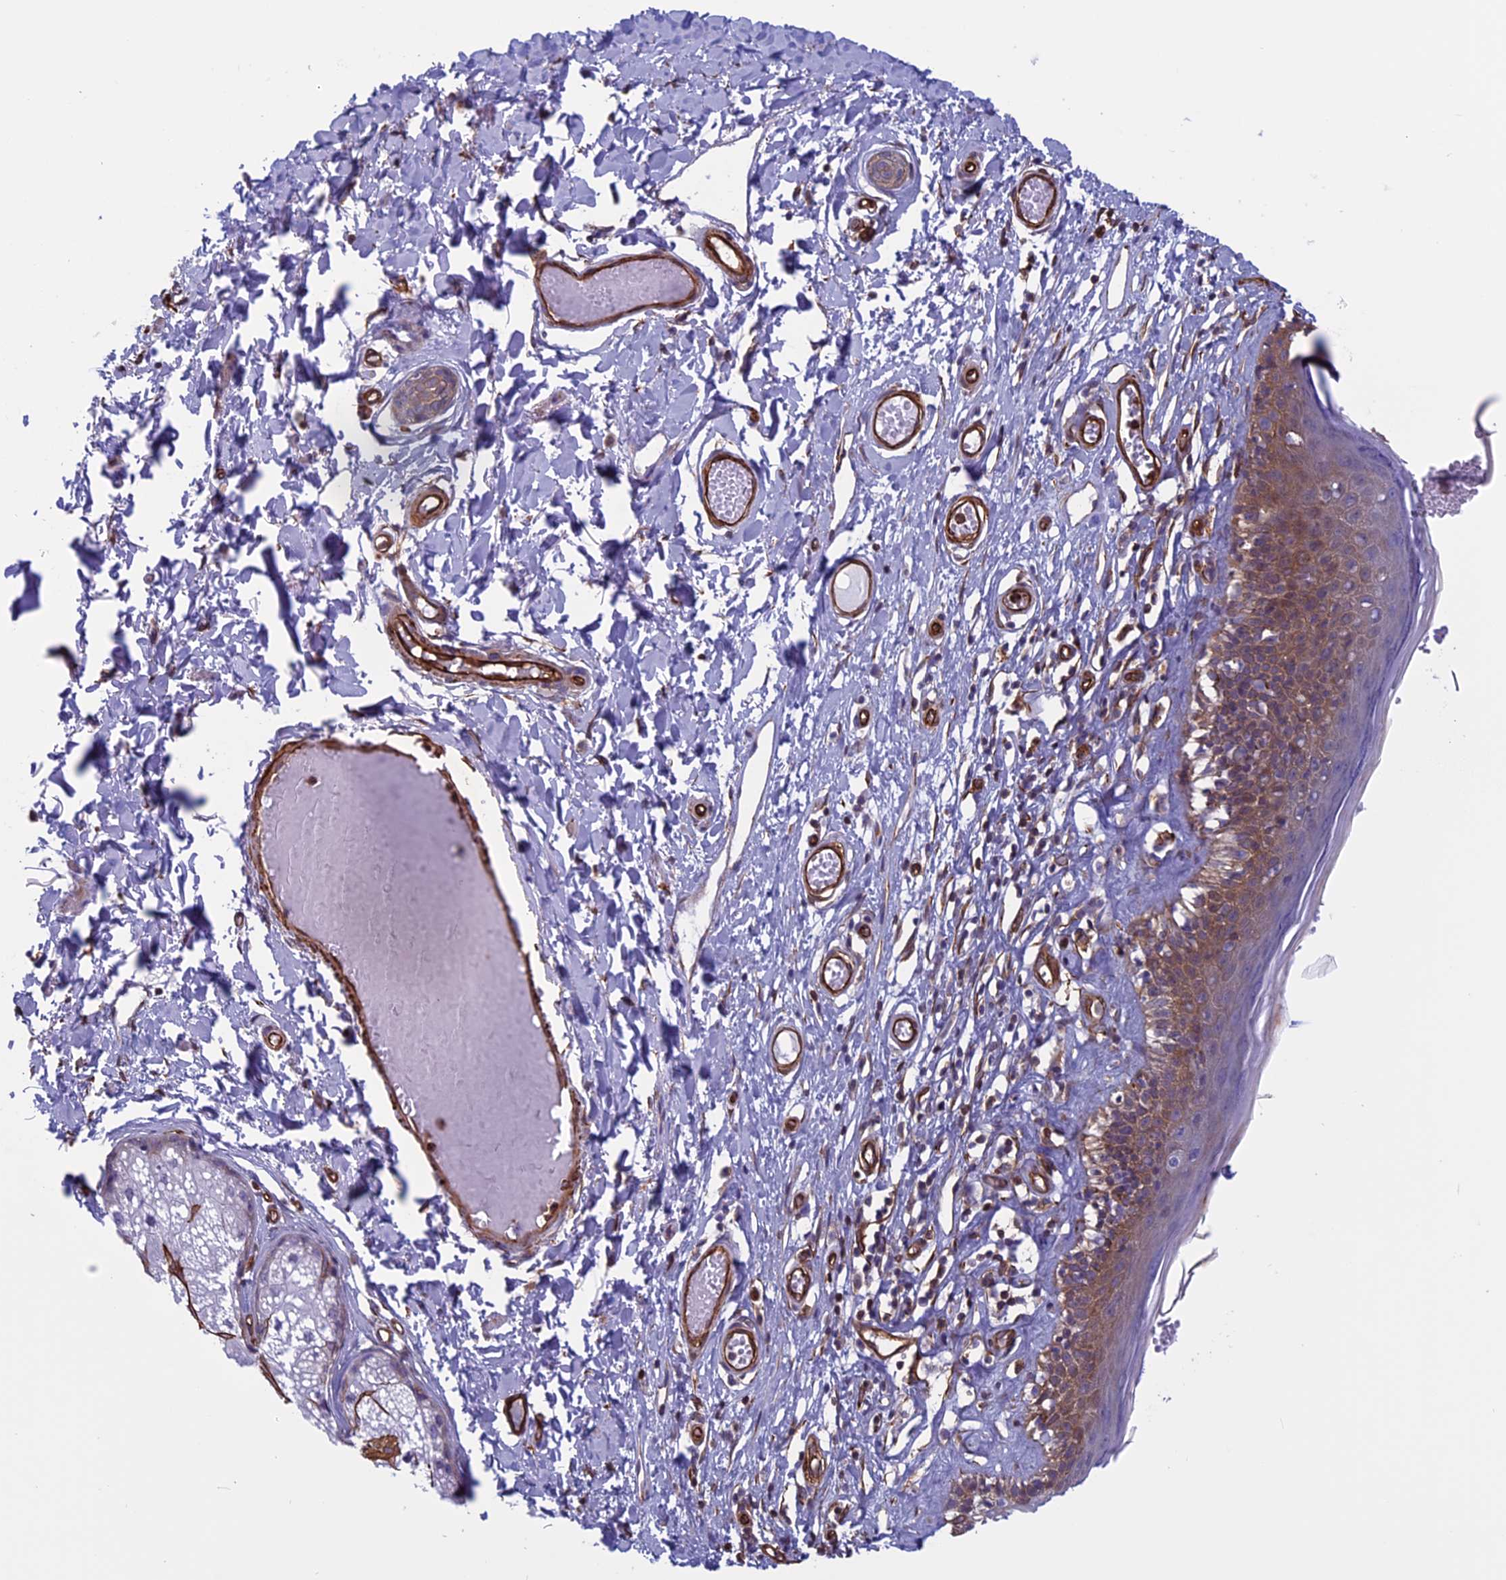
{"staining": {"intensity": "moderate", "quantity": "25%-75%", "location": "cytoplasmic/membranous"}, "tissue": "skin", "cell_type": "Epidermal cells", "image_type": "normal", "snomed": [{"axis": "morphology", "description": "Normal tissue, NOS"}, {"axis": "topography", "description": "Adipose tissue"}, {"axis": "topography", "description": "Vascular tissue"}, {"axis": "topography", "description": "Vulva"}, {"axis": "topography", "description": "Peripheral nerve tissue"}], "caption": "Skin stained with a protein marker exhibits moderate staining in epidermal cells.", "gene": "ANGPTL2", "patient": {"sex": "female", "age": 86}}